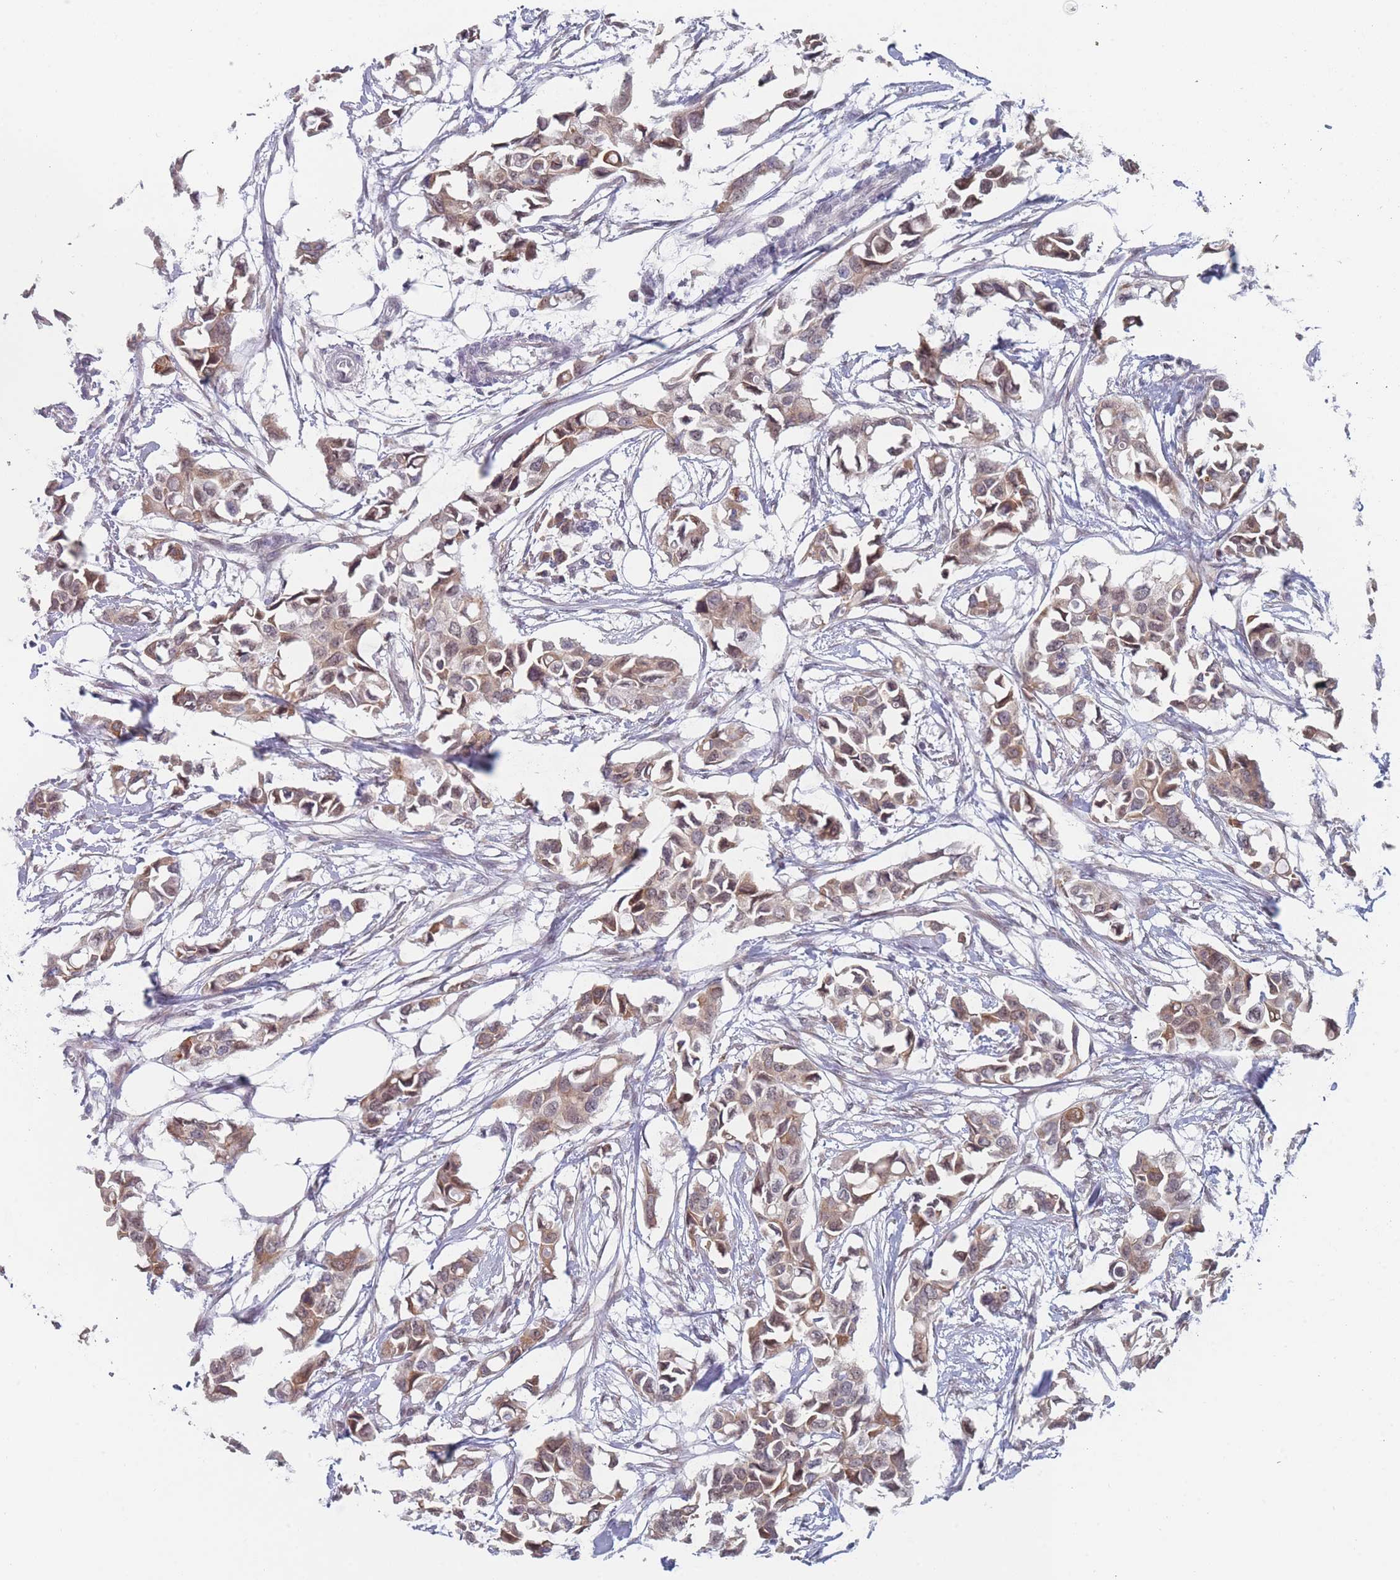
{"staining": {"intensity": "weak", "quantity": ">75%", "location": "cytoplasmic/membranous"}, "tissue": "breast cancer", "cell_type": "Tumor cells", "image_type": "cancer", "snomed": [{"axis": "morphology", "description": "Duct carcinoma"}, {"axis": "topography", "description": "Breast"}], "caption": "Breast invasive ductal carcinoma stained with DAB (3,3'-diaminobenzidine) IHC exhibits low levels of weak cytoplasmic/membranous positivity in about >75% of tumor cells.", "gene": "TMED10", "patient": {"sex": "female", "age": 41}}